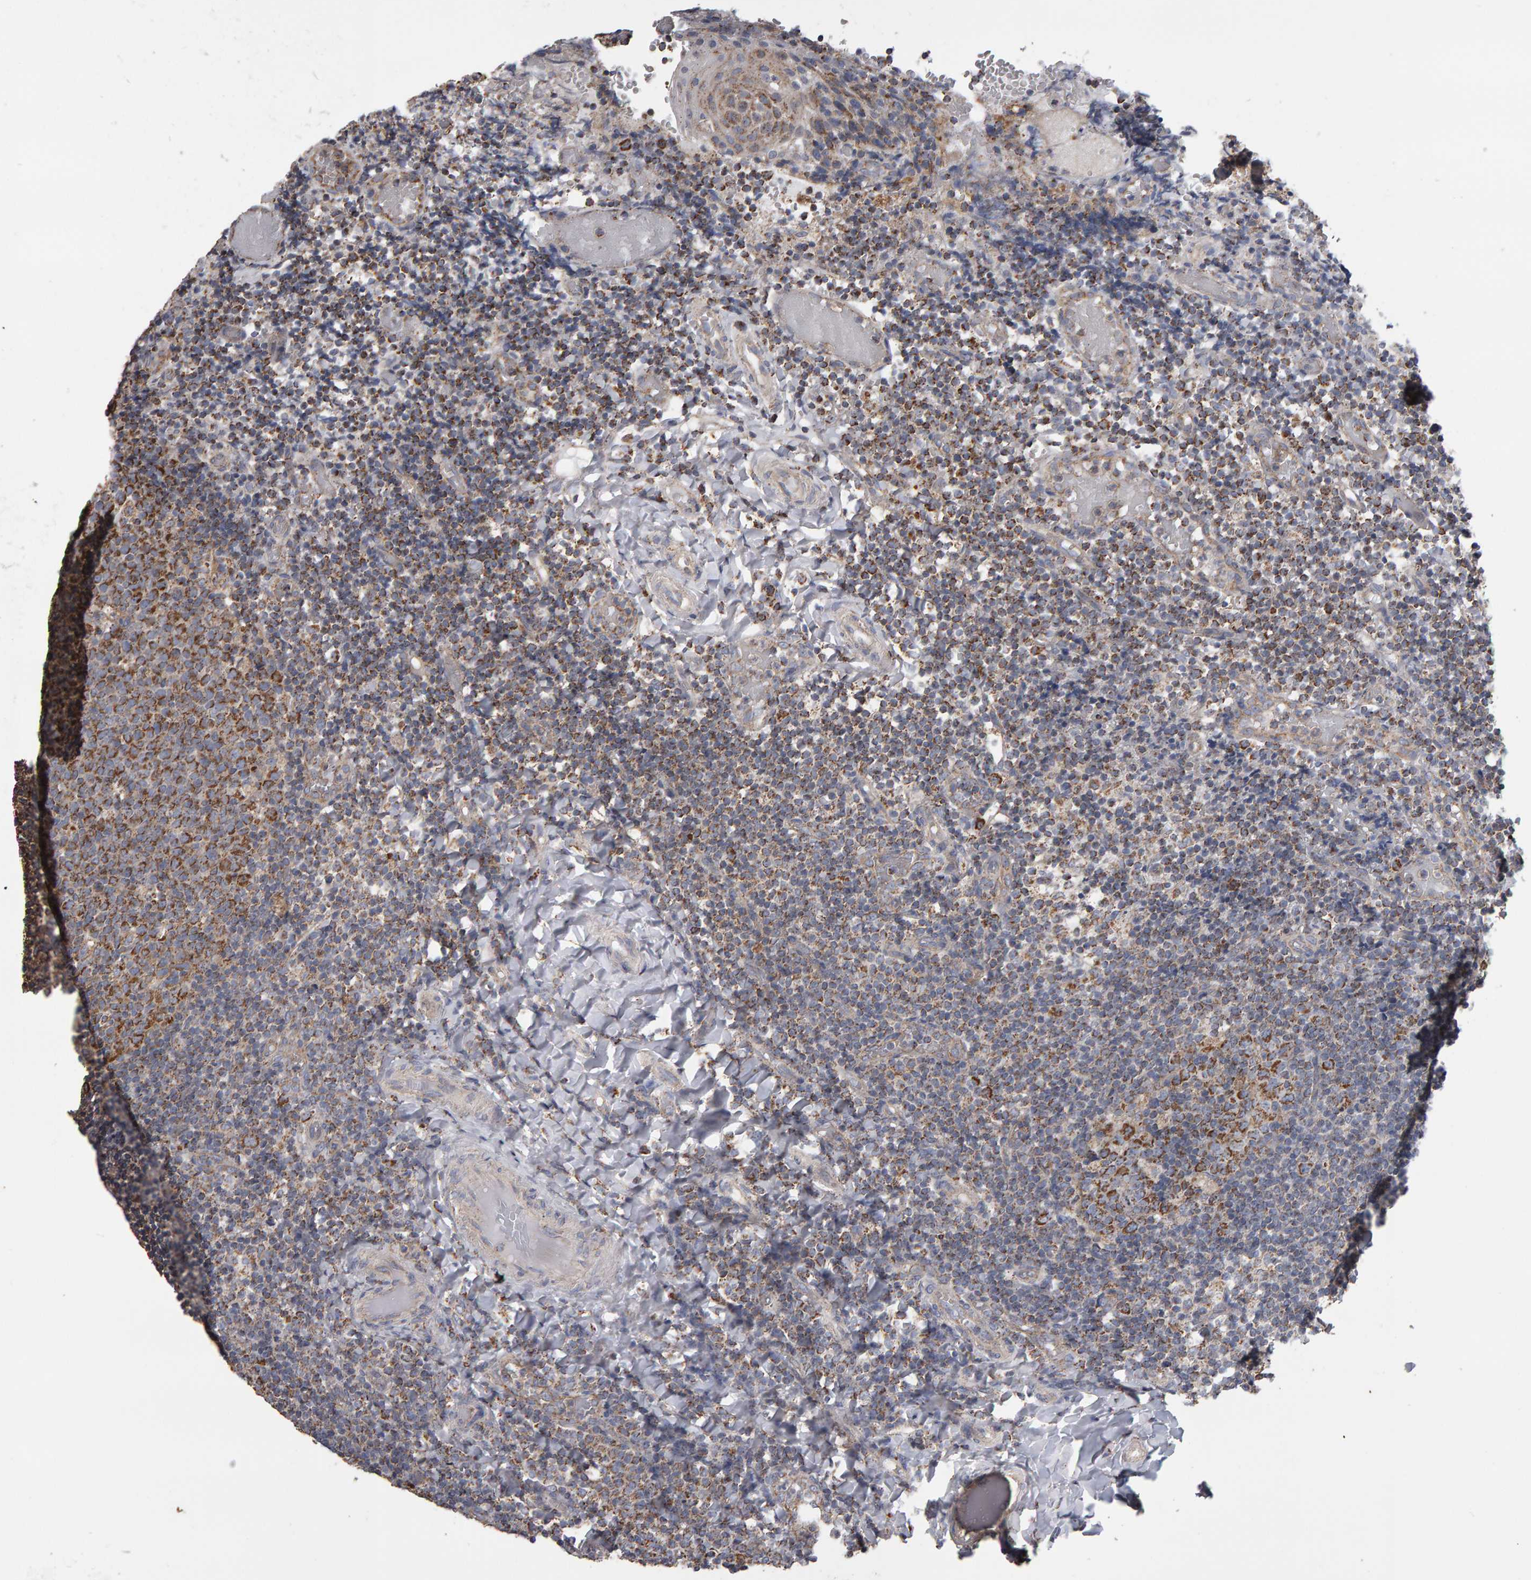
{"staining": {"intensity": "moderate", "quantity": ">75%", "location": "cytoplasmic/membranous"}, "tissue": "tonsil", "cell_type": "Germinal center cells", "image_type": "normal", "snomed": [{"axis": "morphology", "description": "Normal tissue, NOS"}, {"axis": "topography", "description": "Tonsil"}], "caption": "IHC image of unremarkable human tonsil stained for a protein (brown), which displays medium levels of moderate cytoplasmic/membranous staining in approximately >75% of germinal center cells.", "gene": "TOM1L1", "patient": {"sex": "female", "age": 19}}